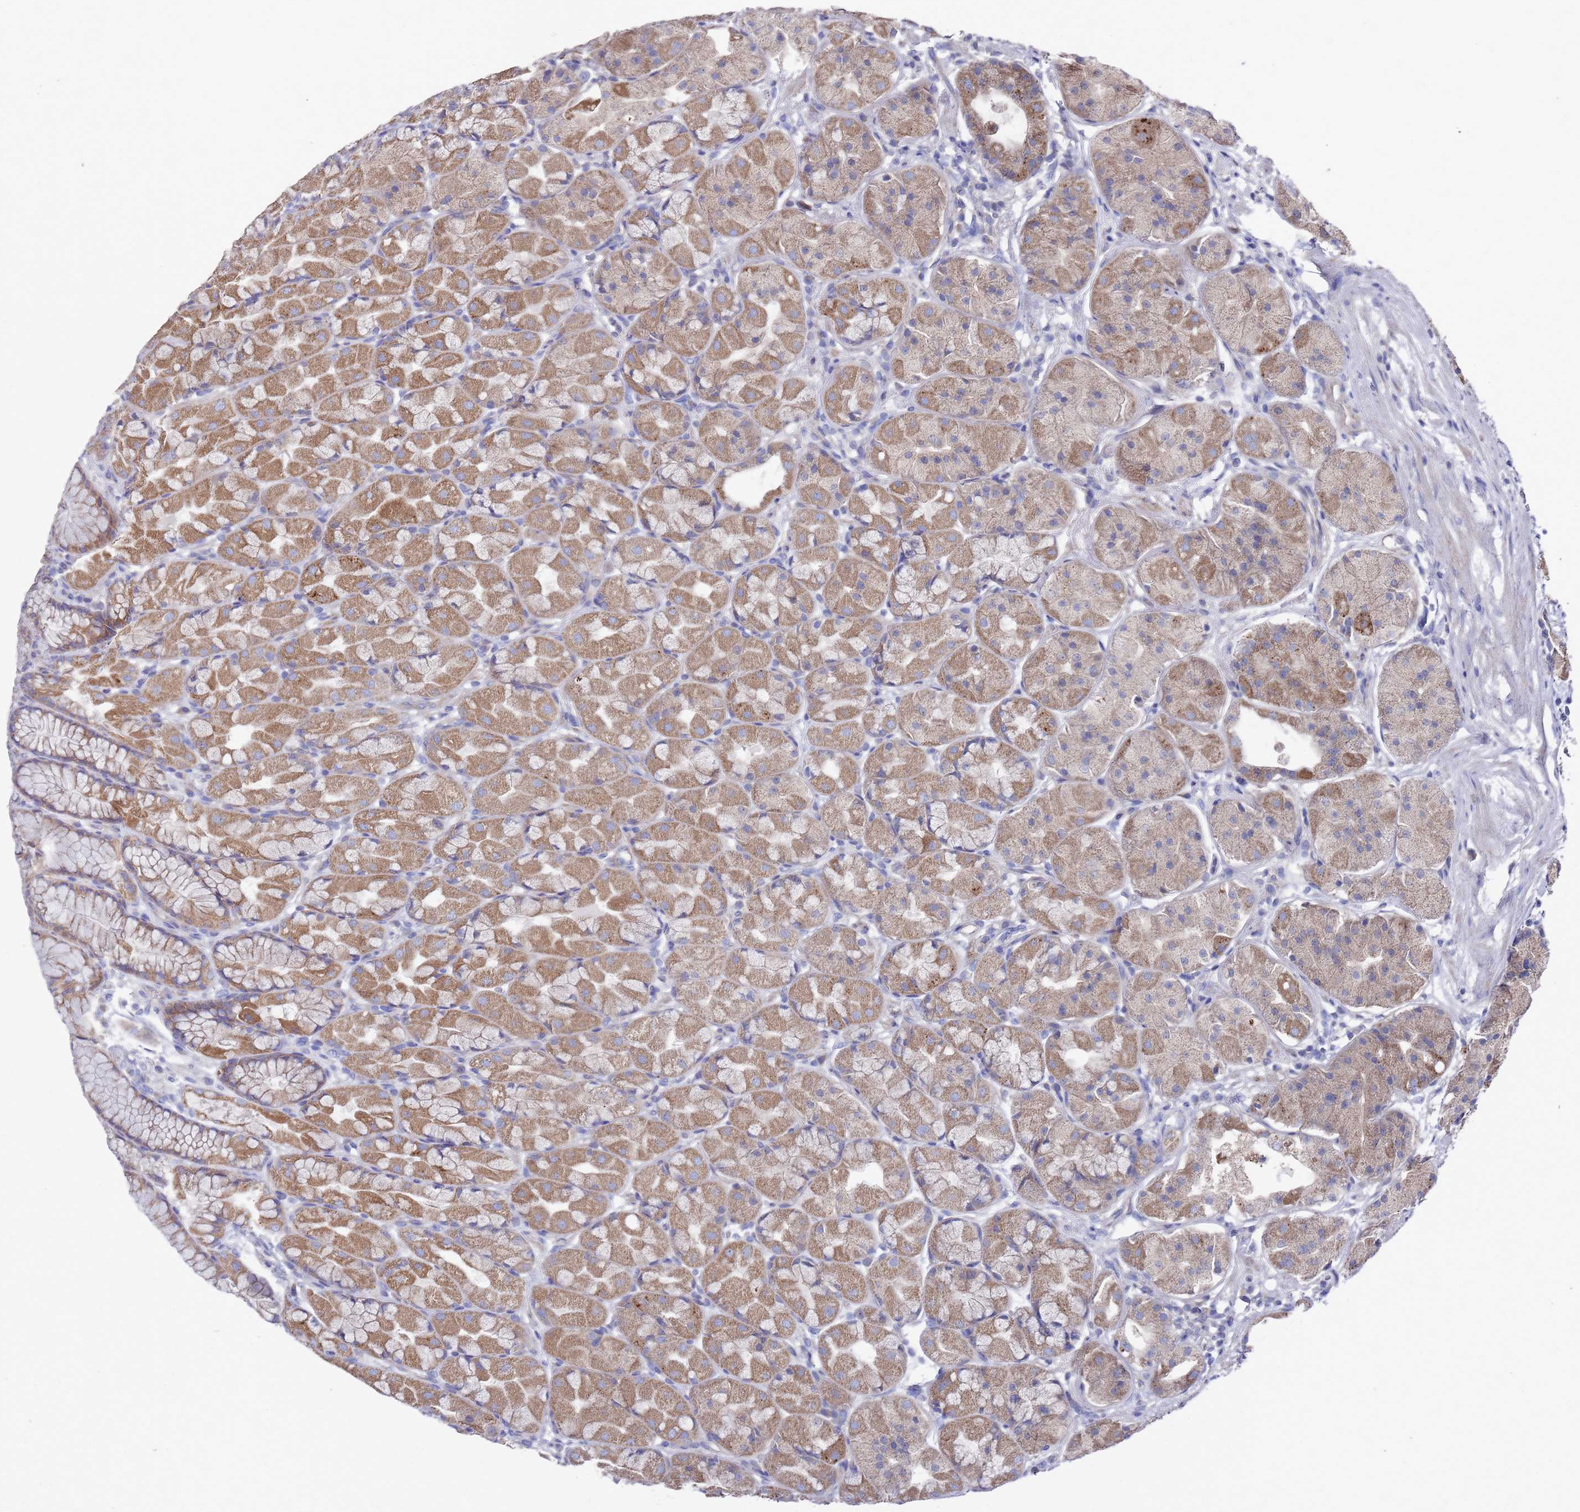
{"staining": {"intensity": "moderate", "quantity": ">75%", "location": "cytoplasmic/membranous"}, "tissue": "stomach", "cell_type": "Glandular cells", "image_type": "normal", "snomed": [{"axis": "morphology", "description": "Normal tissue, NOS"}, {"axis": "topography", "description": "Stomach"}], "caption": "Immunohistochemistry (IHC) image of normal human stomach stained for a protein (brown), which exhibits medium levels of moderate cytoplasmic/membranous staining in approximately >75% of glandular cells.", "gene": "SCAPER", "patient": {"sex": "male", "age": 57}}